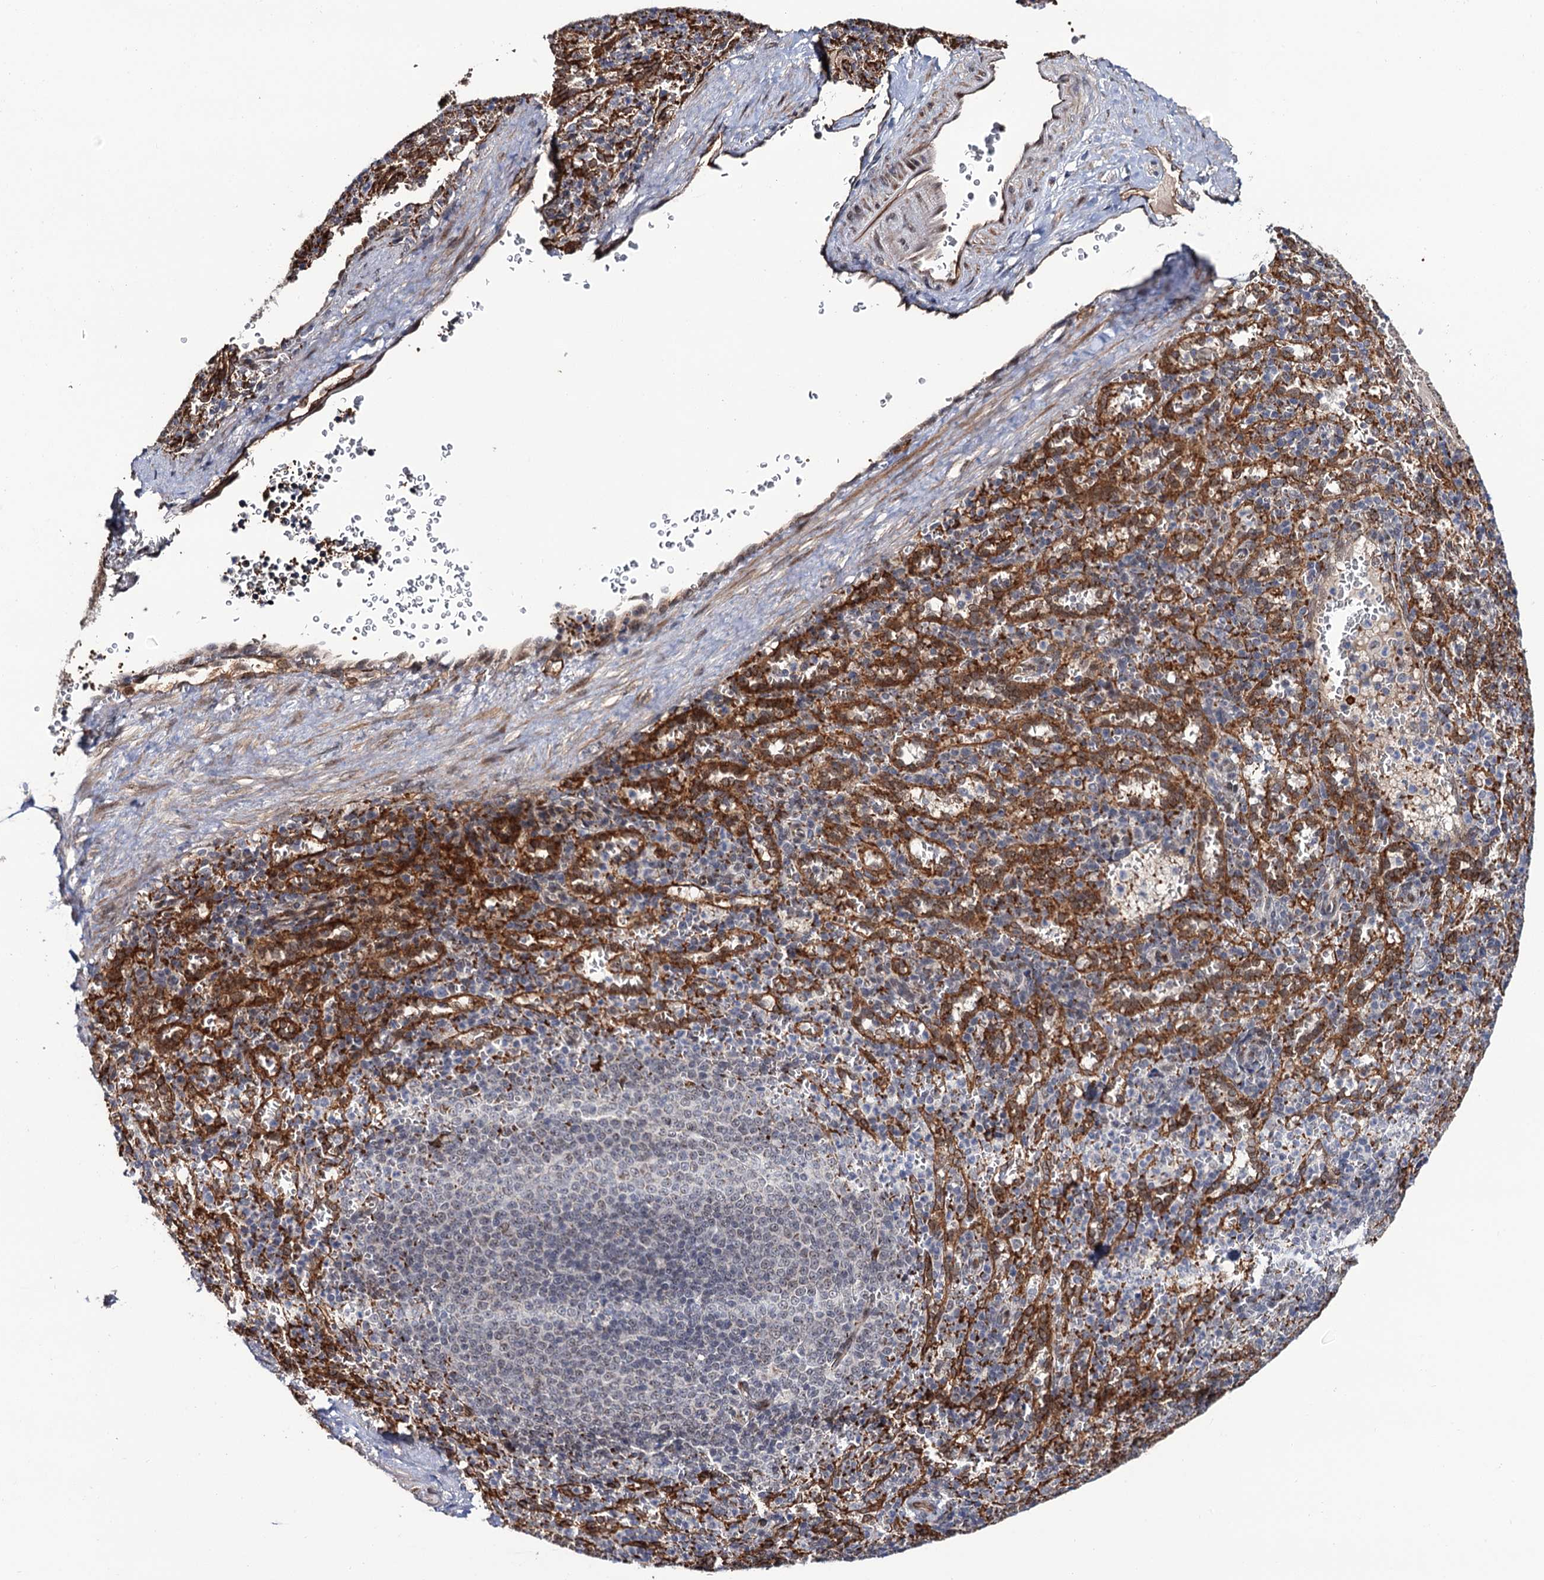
{"staining": {"intensity": "moderate", "quantity": "<25%", "location": "cytoplasmic/membranous"}, "tissue": "spleen", "cell_type": "Cells in red pulp", "image_type": "normal", "snomed": [{"axis": "morphology", "description": "Normal tissue, NOS"}, {"axis": "topography", "description": "Spleen"}], "caption": "A high-resolution histopathology image shows immunohistochemistry (IHC) staining of unremarkable spleen, which reveals moderate cytoplasmic/membranous positivity in approximately <25% of cells in red pulp.", "gene": "LRRC63", "patient": {"sex": "female", "age": 21}}